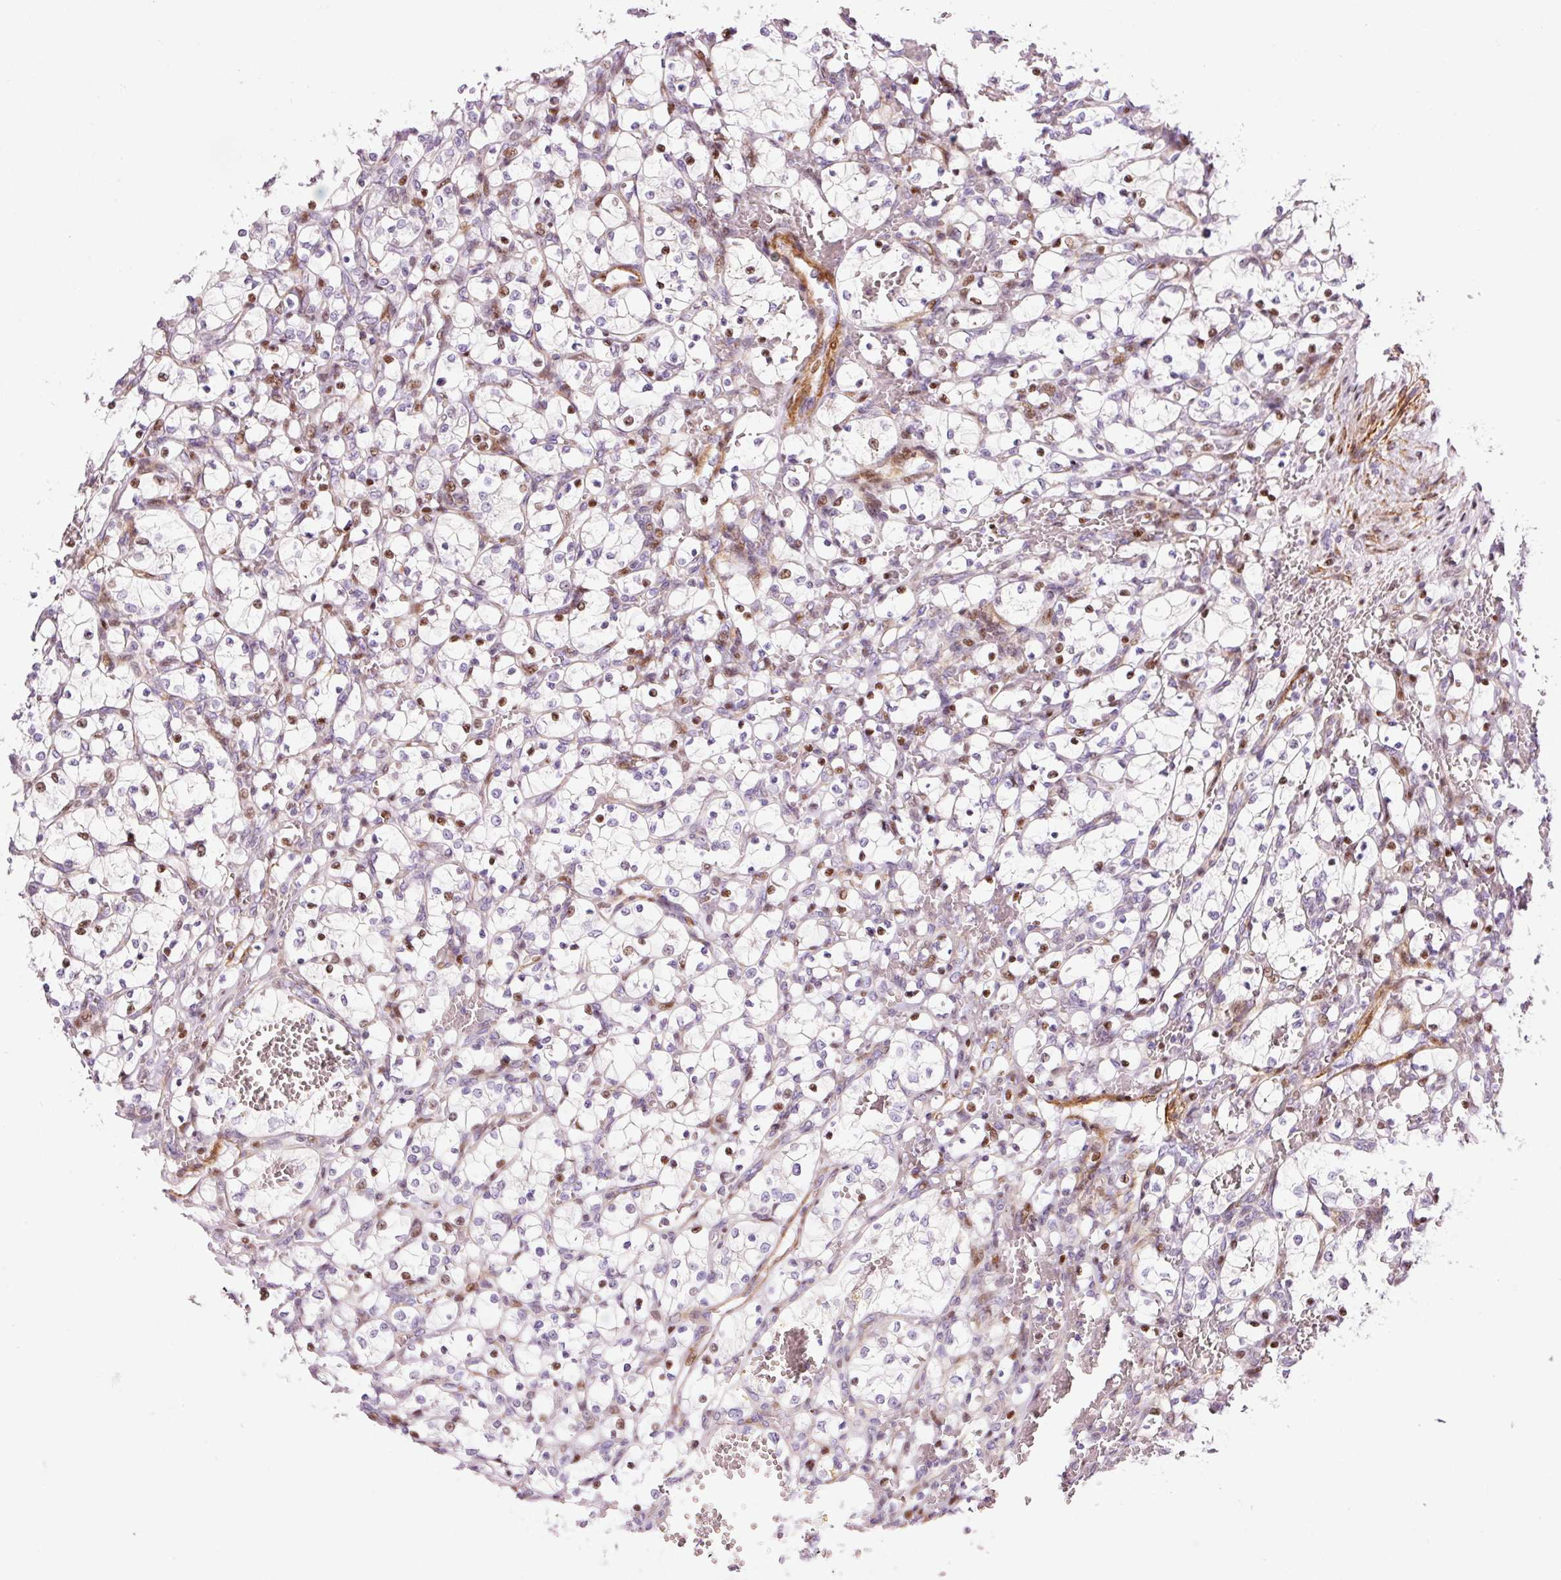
{"staining": {"intensity": "moderate", "quantity": "<25%", "location": "nuclear"}, "tissue": "renal cancer", "cell_type": "Tumor cells", "image_type": "cancer", "snomed": [{"axis": "morphology", "description": "Adenocarcinoma, NOS"}, {"axis": "topography", "description": "Kidney"}], "caption": "Immunohistochemical staining of human renal cancer (adenocarcinoma) reveals moderate nuclear protein positivity in about <25% of tumor cells.", "gene": "ANKRD20A1", "patient": {"sex": "female", "age": 69}}